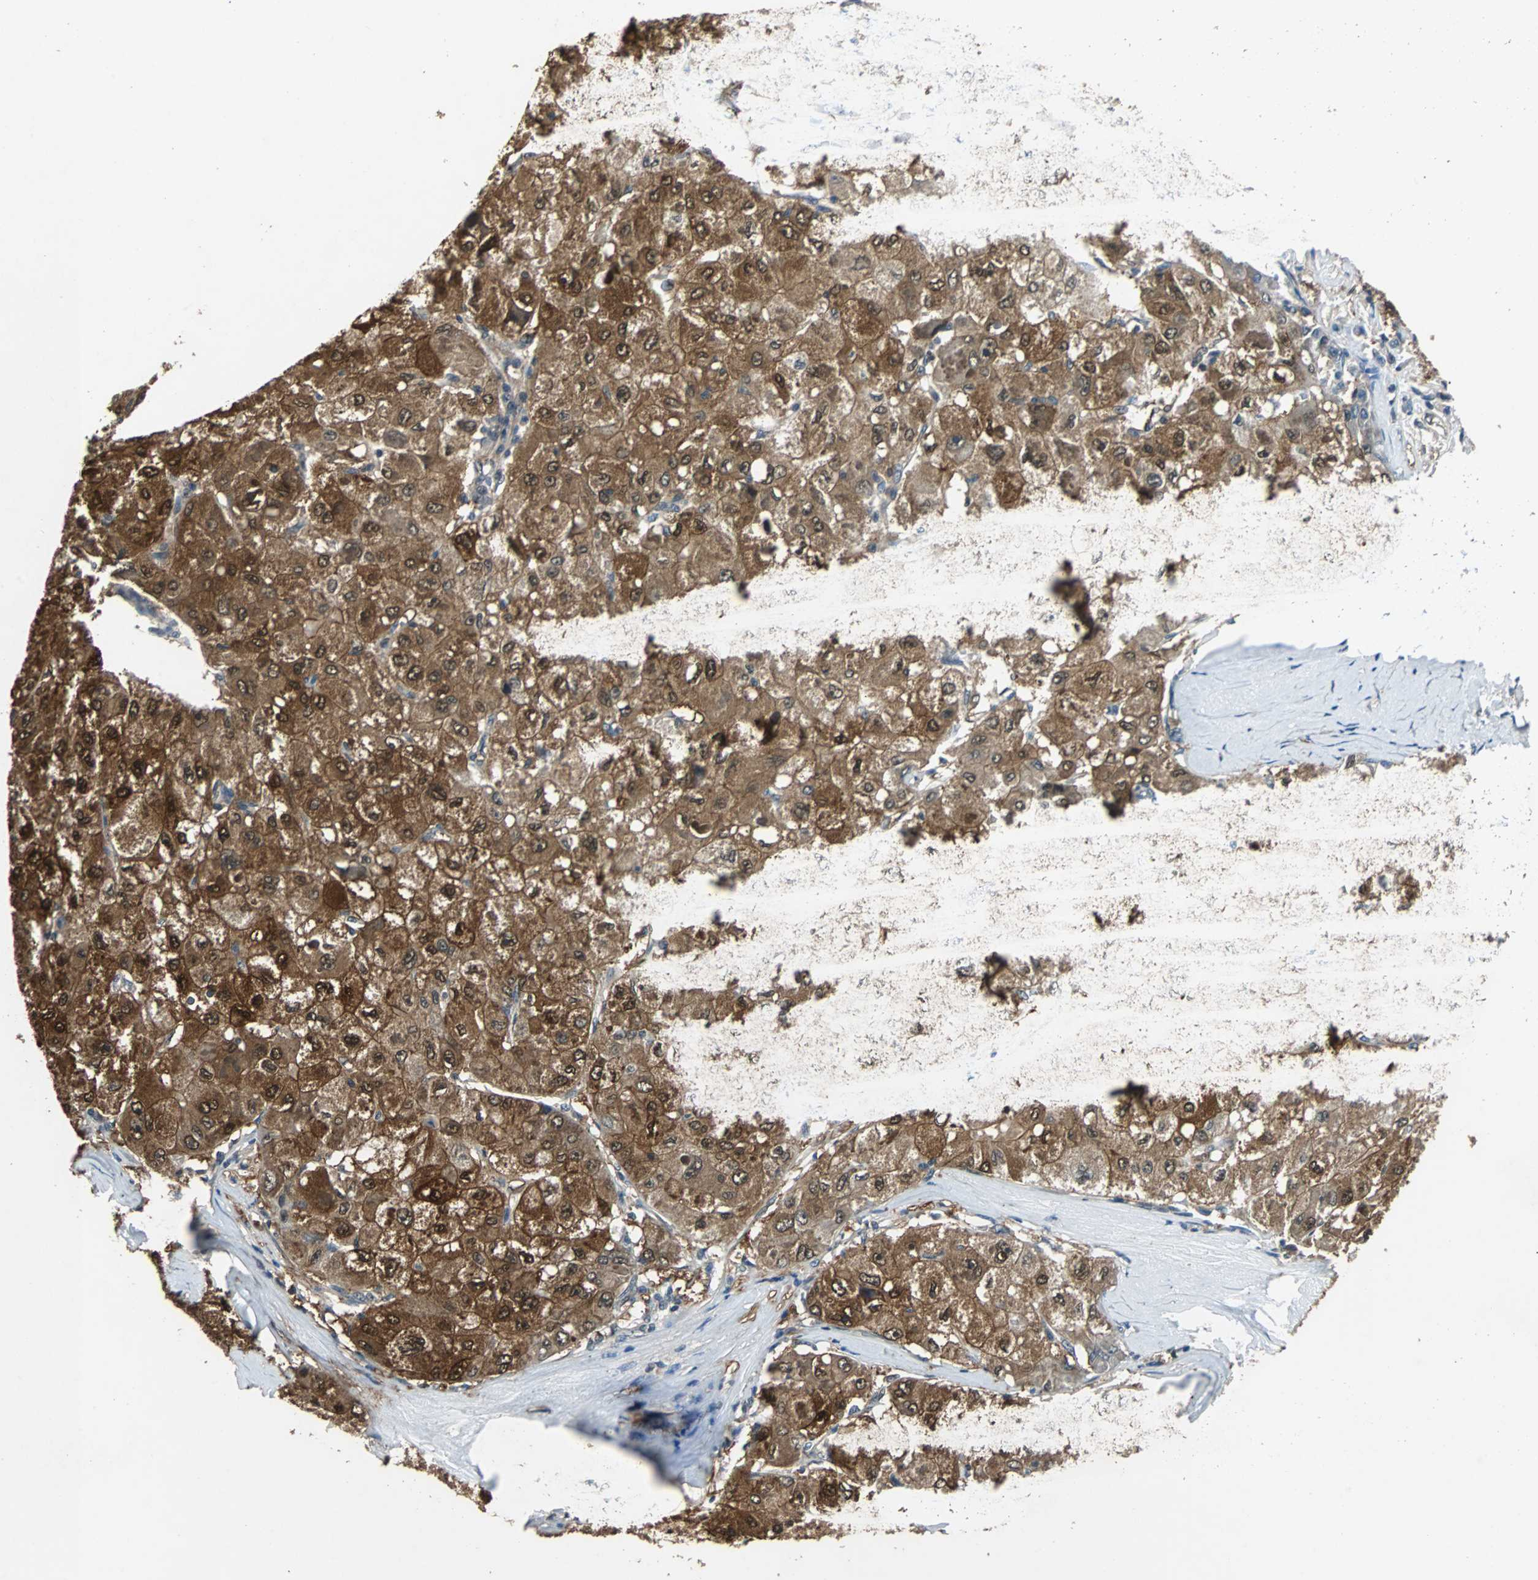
{"staining": {"intensity": "strong", "quantity": ">75%", "location": "cytoplasmic/membranous,nuclear"}, "tissue": "liver cancer", "cell_type": "Tumor cells", "image_type": "cancer", "snomed": [{"axis": "morphology", "description": "Carcinoma, Hepatocellular, NOS"}, {"axis": "topography", "description": "Liver"}], "caption": "A brown stain shows strong cytoplasmic/membranous and nuclear positivity of a protein in human liver hepatocellular carcinoma tumor cells.", "gene": "PRDX6", "patient": {"sex": "male", "age": 80}}